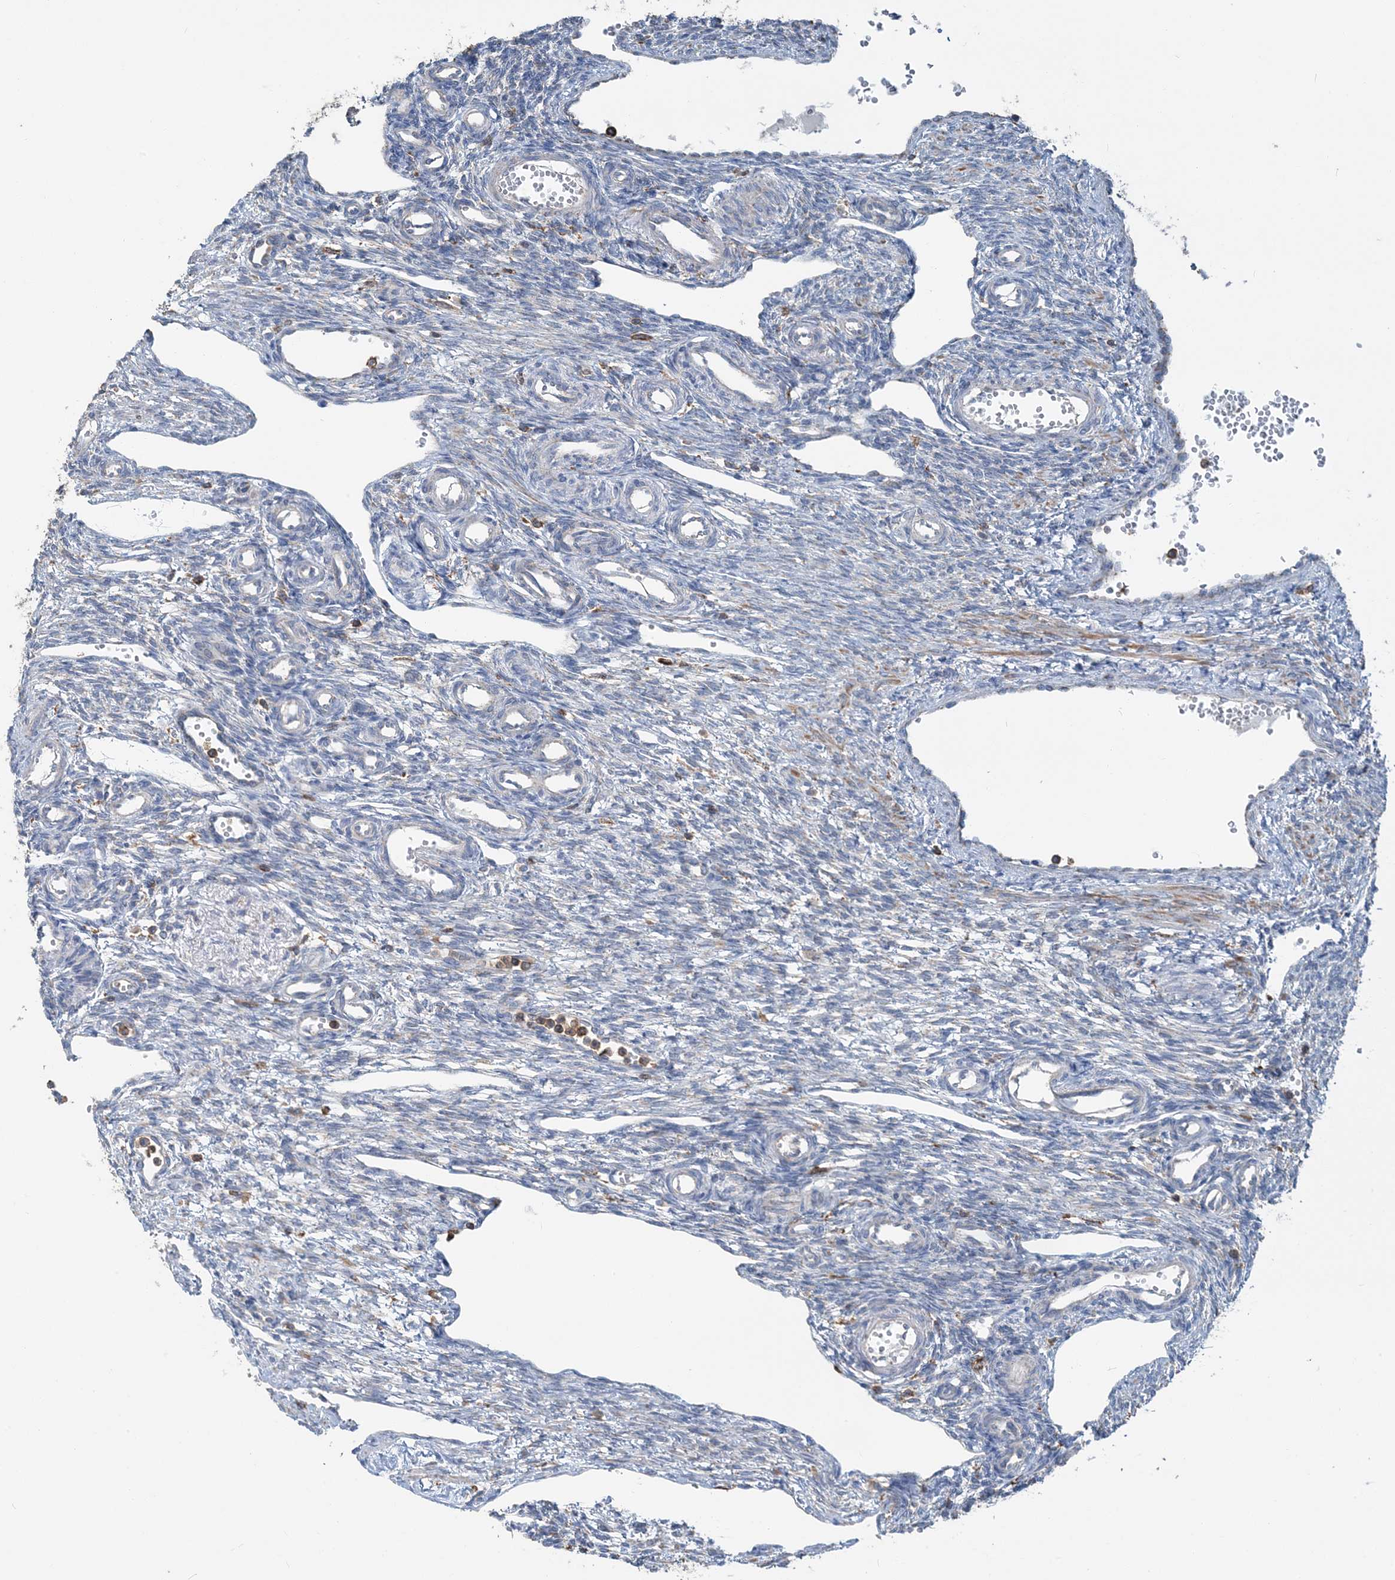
{"staining": {"intensity": "negative", "quantity": "none", "location": "none"}, "tissue": "ovary", "cell_type": "Ovarian stroma cells", "image_type": "normal", "snomed": [{"axis": "morphology", "description": "Normal tissue, NOS"}, {"axis": "morphology", "description": "Cyst, NOS"}, {"axis": "topography", "description": "Ovary"}], "caption": "This is an IHC image of benign ovary. There is no staining in ovarian stroma cells.", "gene": "TMLHE", "patient": {"sex": "female", "age": 33}}